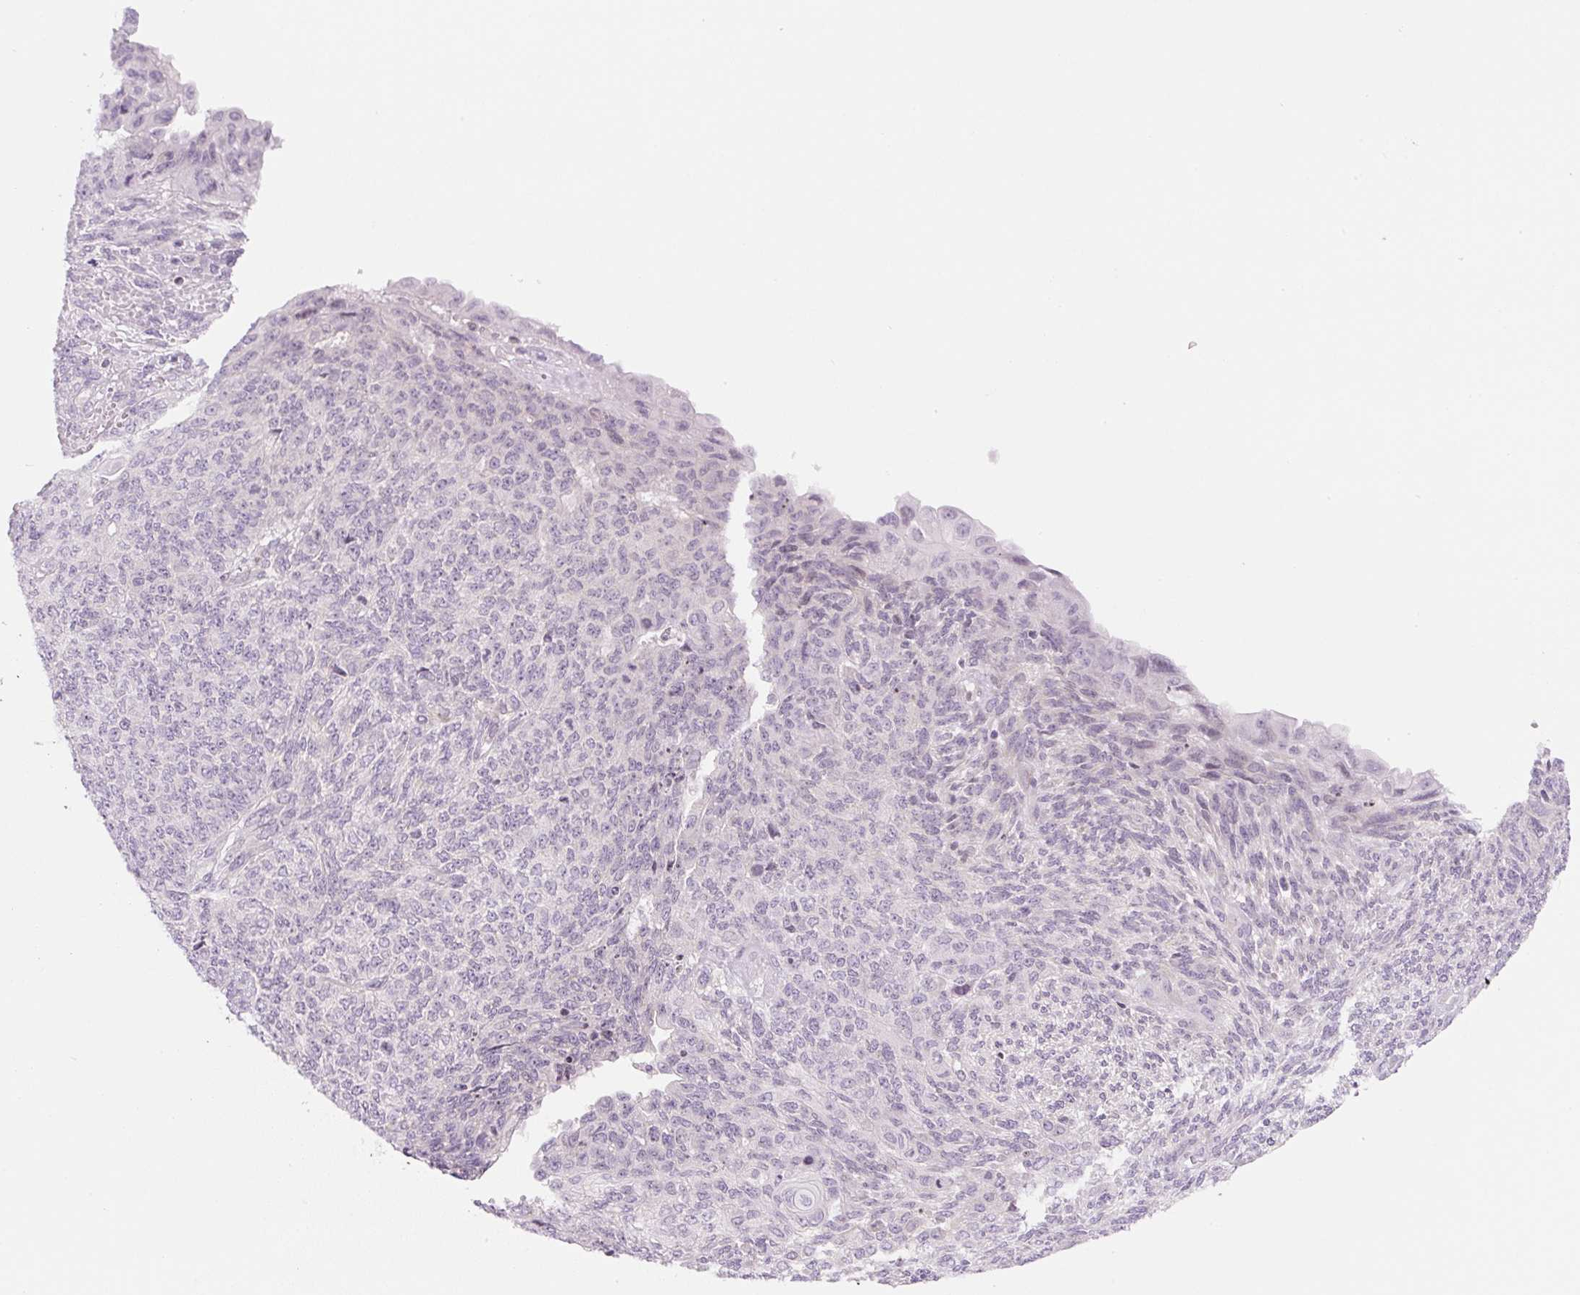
{"staining": {"intensity": "negative", "quantity": "none", "location": "none"}, "tissue": "endometrial cancer", "cell_type": "Tumor cells", "image_type": "cancer", "snomed": [{"axis": "morphology", "description": "Adenocarcinoma, NOS"}, {"axis": "topography", "description": "Endometrium"}], "caption": "The IHC image has no significant expression in tumor cells of endometrial adenocarcinoma tissue.", "gene": "CASKIN1", "patient": {"sex": "female", "age": 32}}